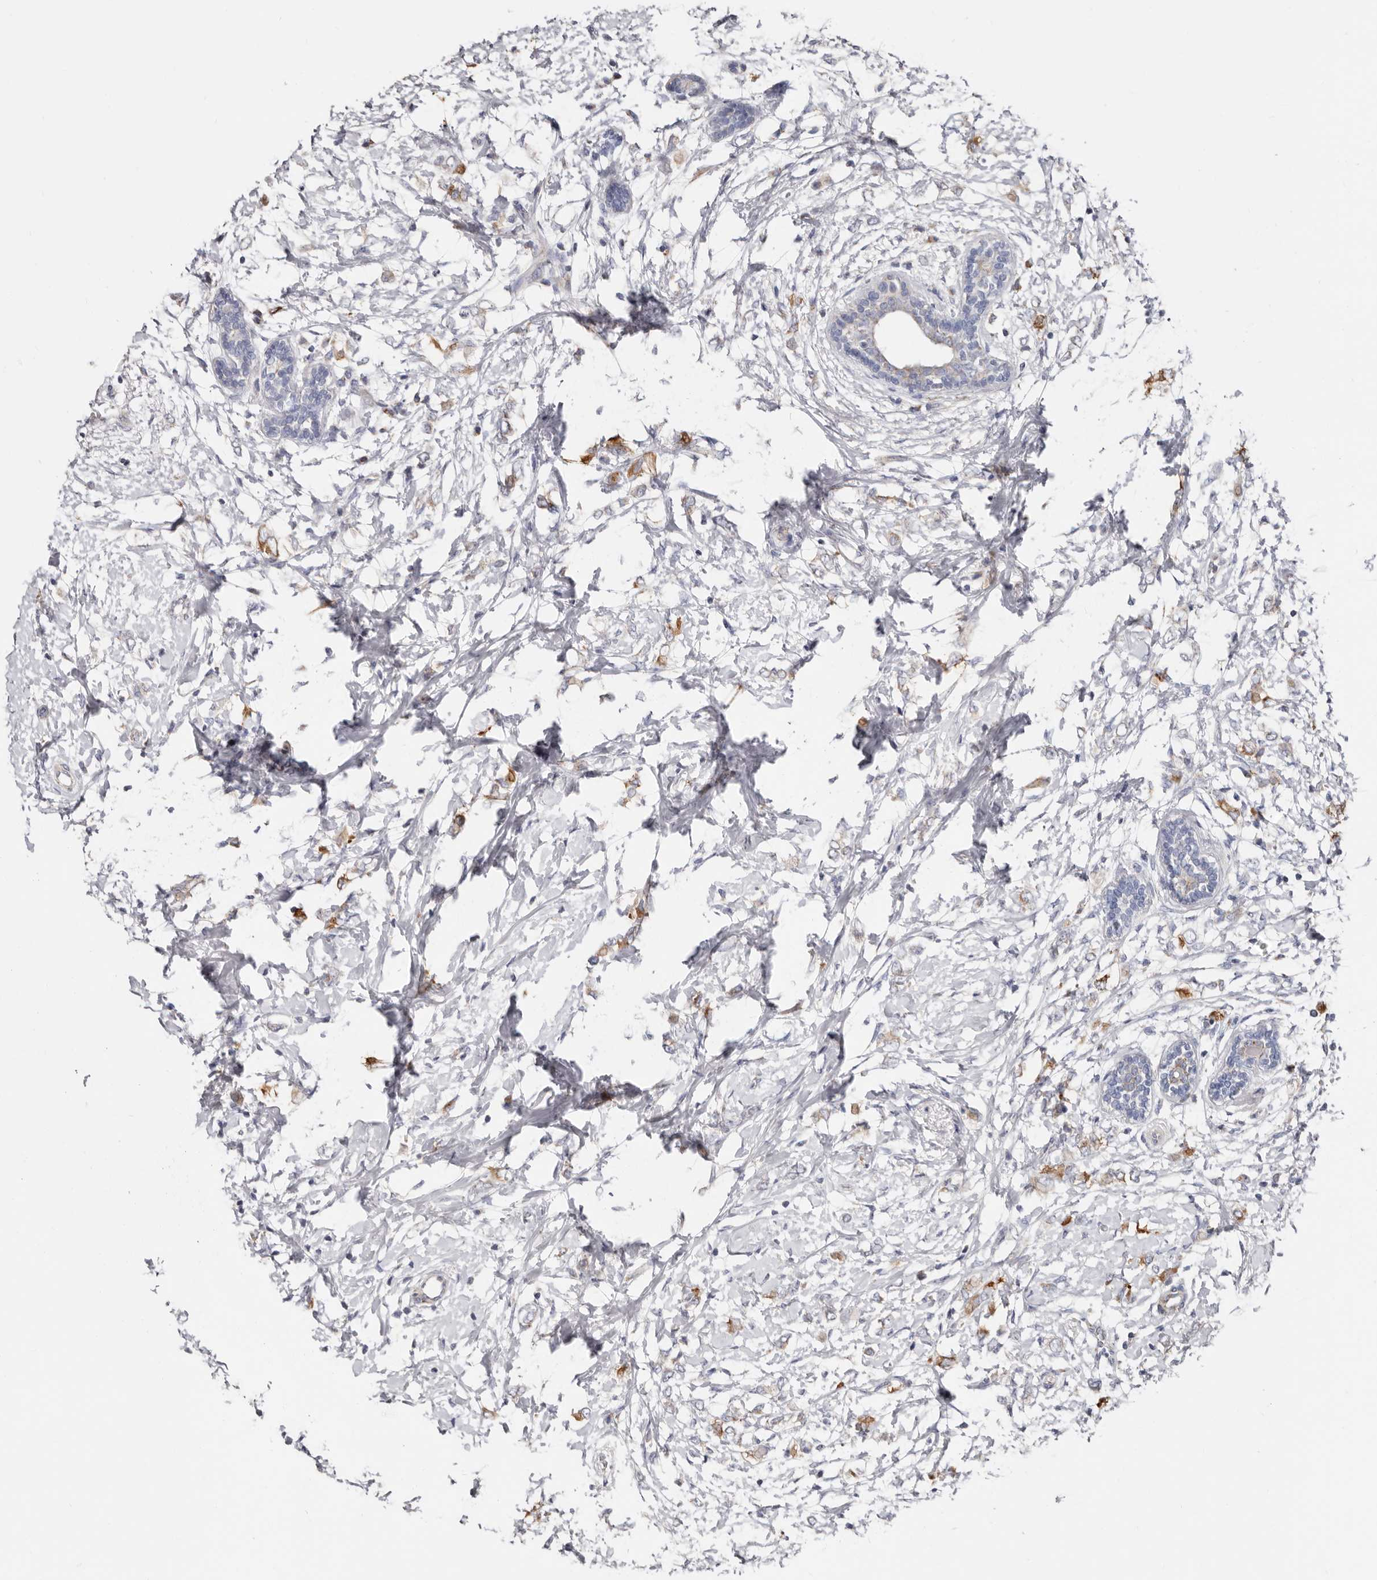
{"staining": {"intensity": "moderate", "quantity": "25%-75%", "location": "cytoplasmic/membranous"}, "tissue": "breast cancer", "cell_type": "Tumor cells", "image_type": "cancer", "snomed": [{"axis": "morphology", "description": "Normal tissue, NOS"}, {"axis": "morphology", "description": "Lobular carcinoma"}, {"axis": "topography", "description": "Breast"}], "caption": "Immunohistochemical staining of human breast lobular carcinoma shows medium levels of moderate cytoplasmic/membranous positivity in about 25%-75% of tumor cells. (DAB (3,3'-diaminobenzidine) IHC with brightfield microscopy, high magnification).", "gene": "RSPO2", "patient": {"sex": "female", "age": 47}}